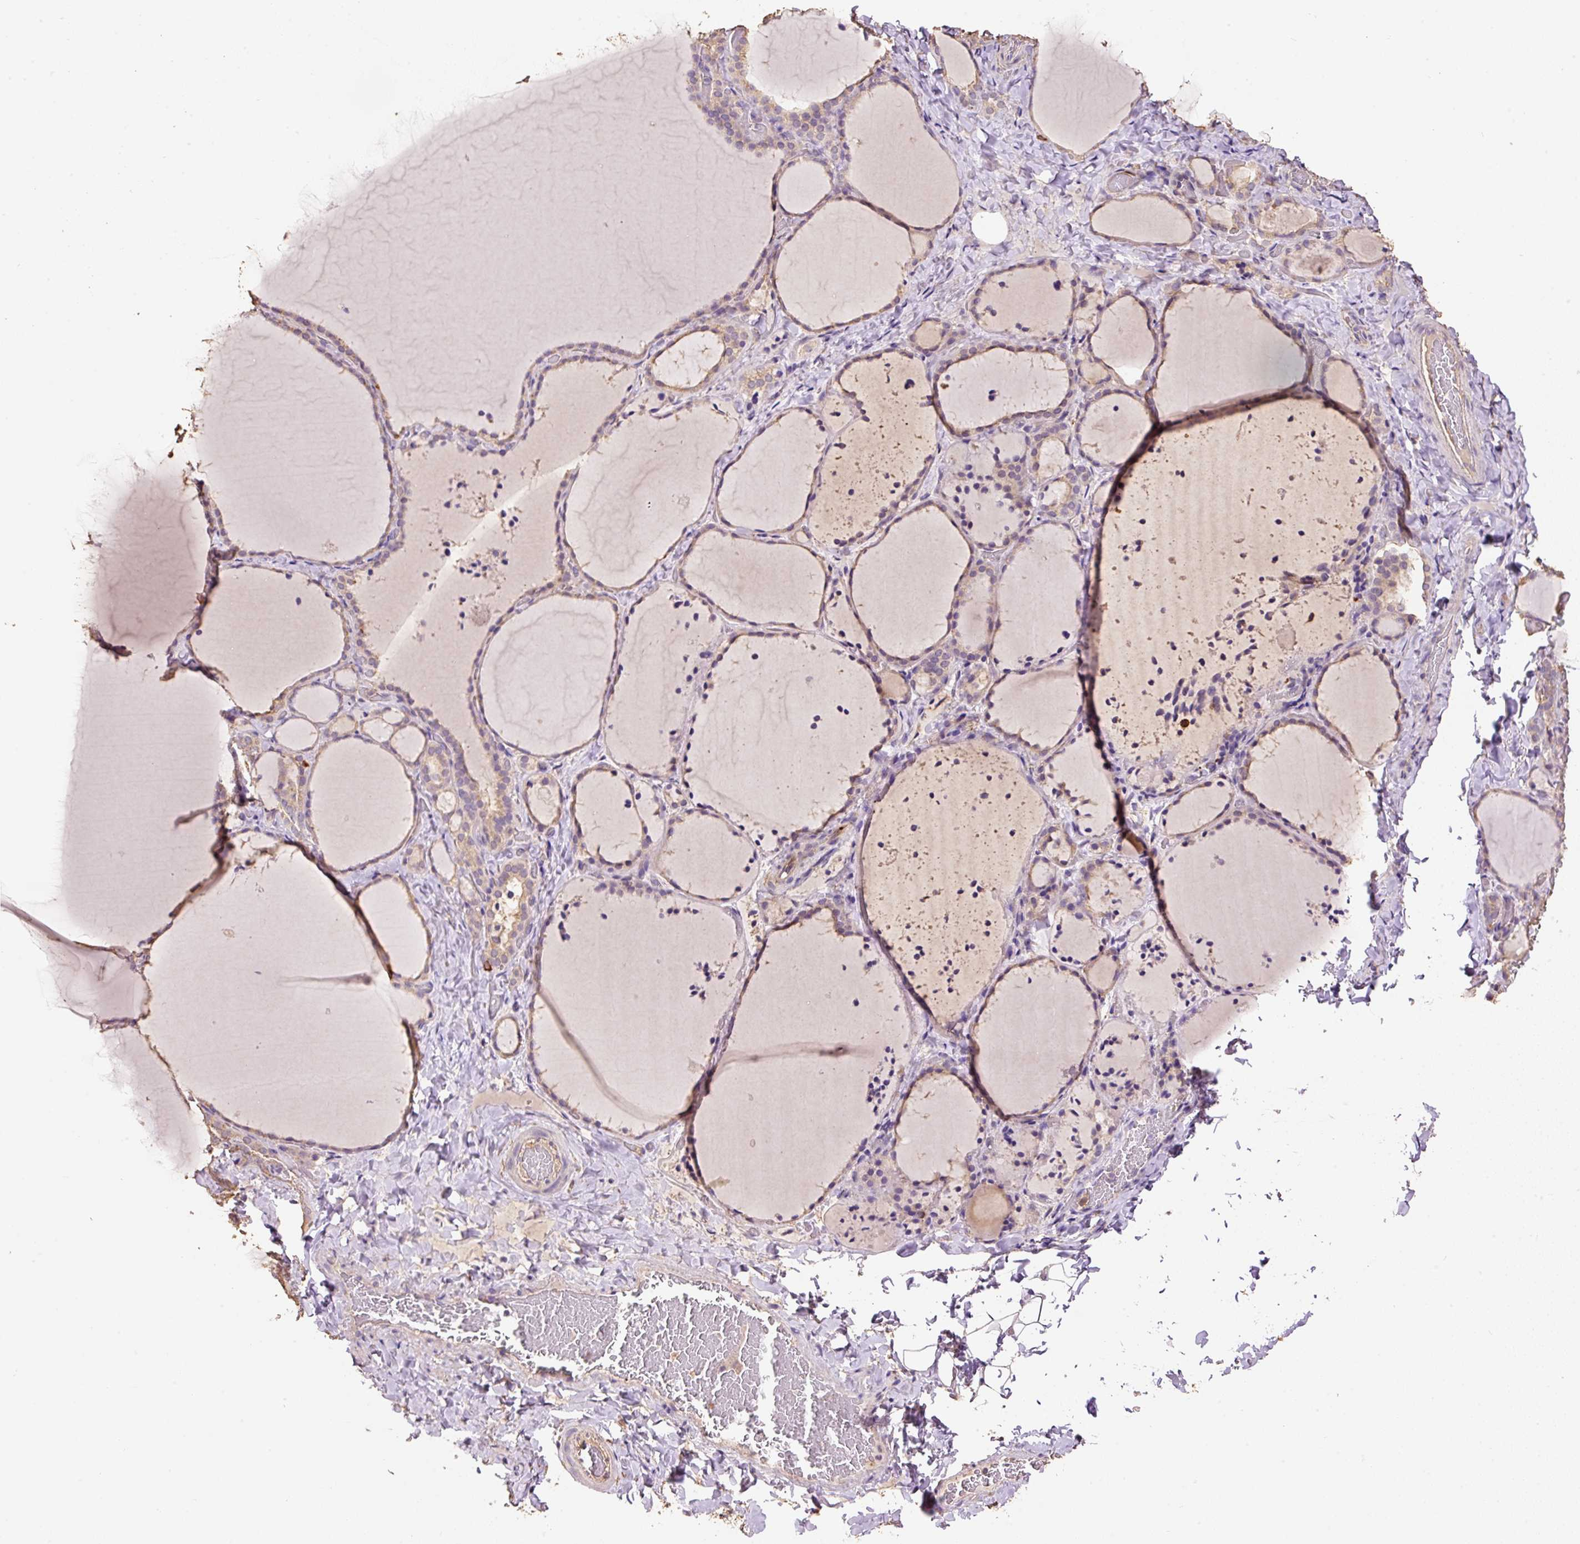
{"staining": {"intensity": "weak", "quantity": ">75%", "location": "cytoplasmic/membranous"}, "tissue": "thyroid gland", "cell_type": "Glandular cells", "image_type": "normal", "snomed": [{"axis": "morphology", "description": "Normal tissue, NOS"}, {"axis": "topography", "description": "Thyroid gland"}], "caption": "An immunohistochemistry micrograph of unremarkable tissue is shown. Protein staining in brown labels weak cytoplasmic/membranous positivity in thyroid gland within glandular cells. The protein is shown in brown color, while the nuclei are stained blue.", "gene": "HERC2", "patient": {"sex": "female", "age": 22}}